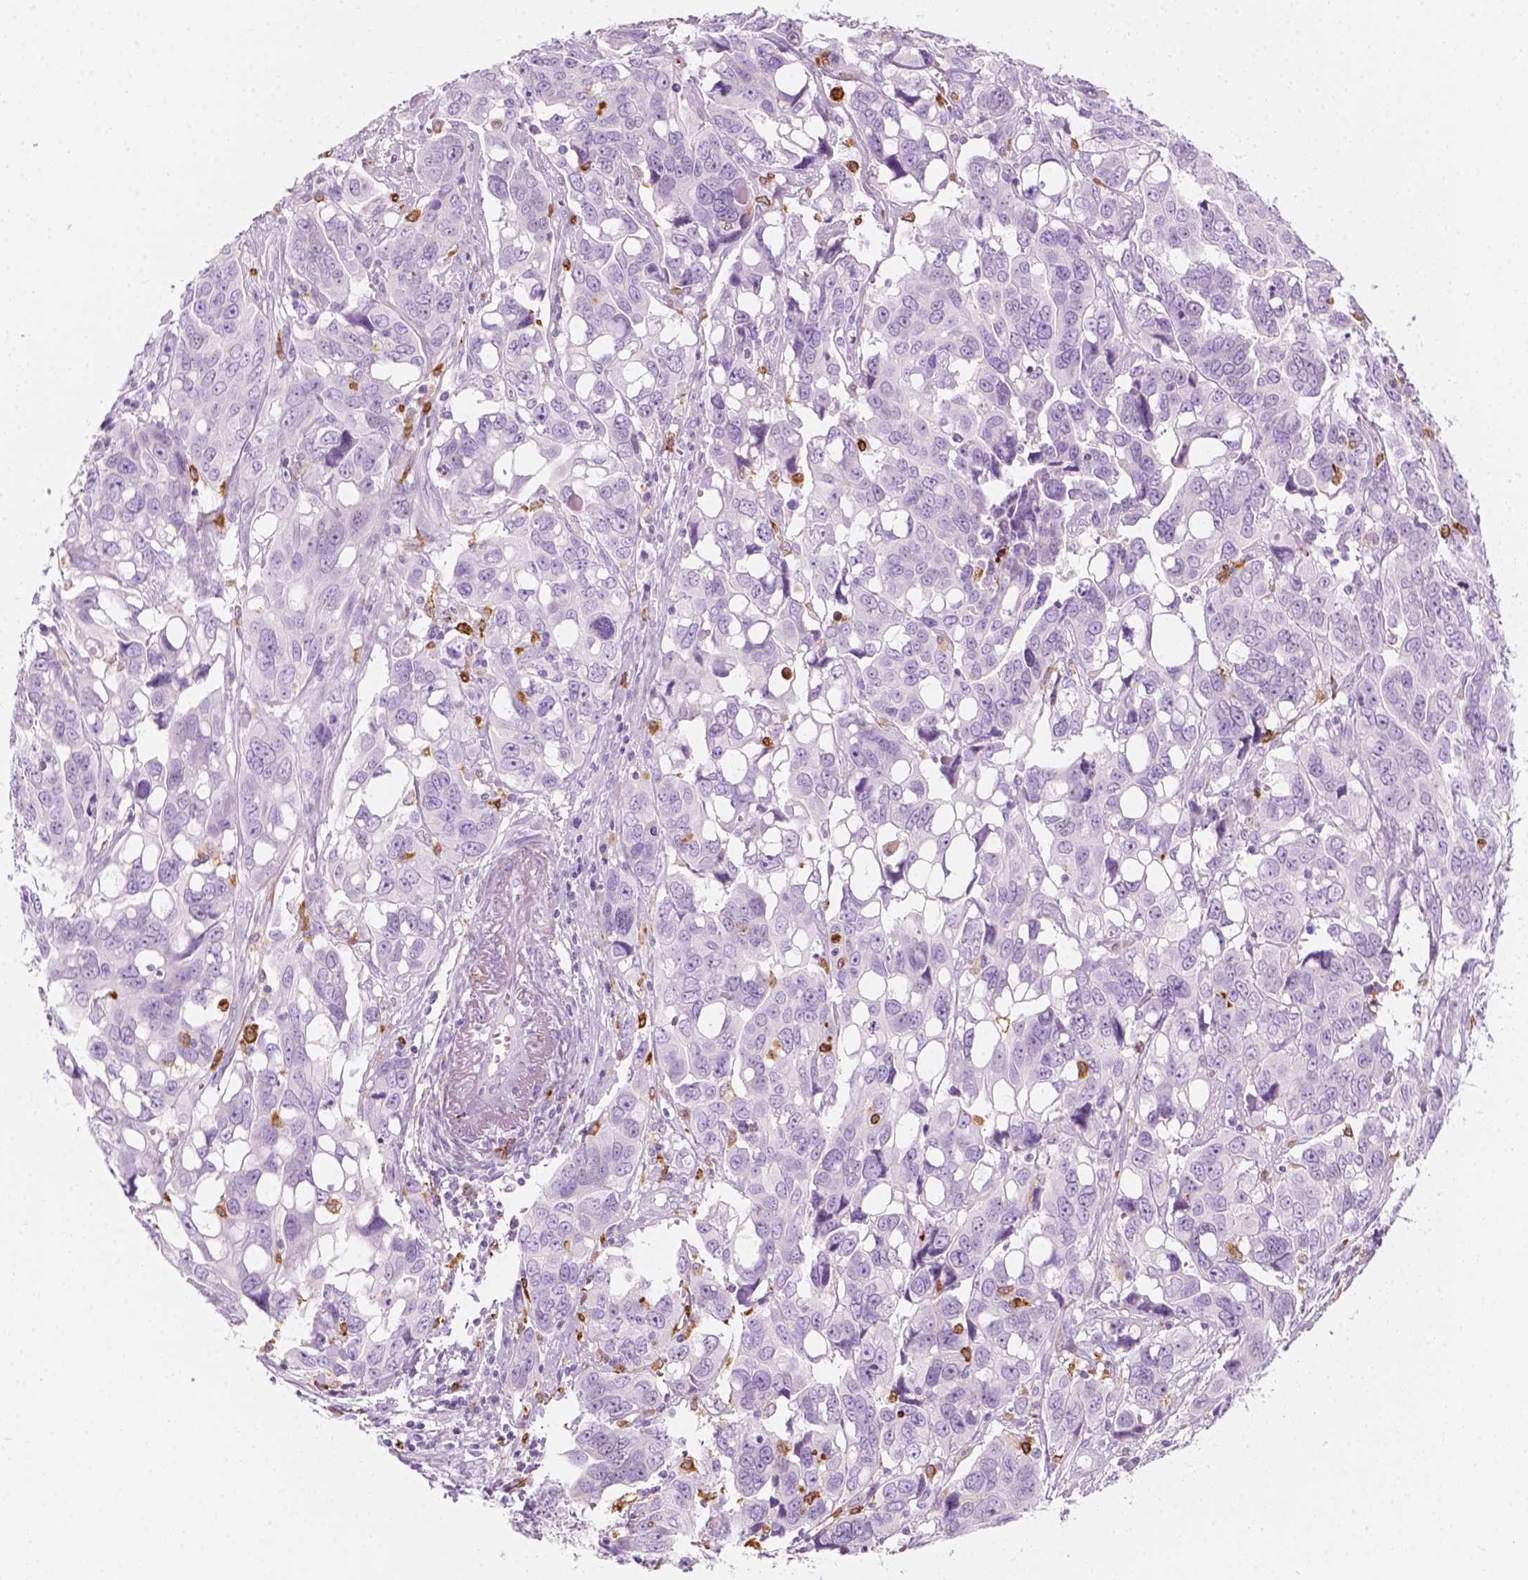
{"staining": {"intensity": "negative", "quantity": "none", "location": "none"}, "tissue": "ovarian cancer", "cell_type": "Tumor cells", "image_type": "cancer", "snomed": [{"axis": "morphology", "description": "Carcinoma, endometroid"}, {"axis": "topography", "description": "Ovary"}], "caption": "Micrograph shows no significant protein positivity in tumor cells of endometroid carcinoma (ovarian).", "gene": "CES1", "patient": {"sex": "female", "age": 78}}